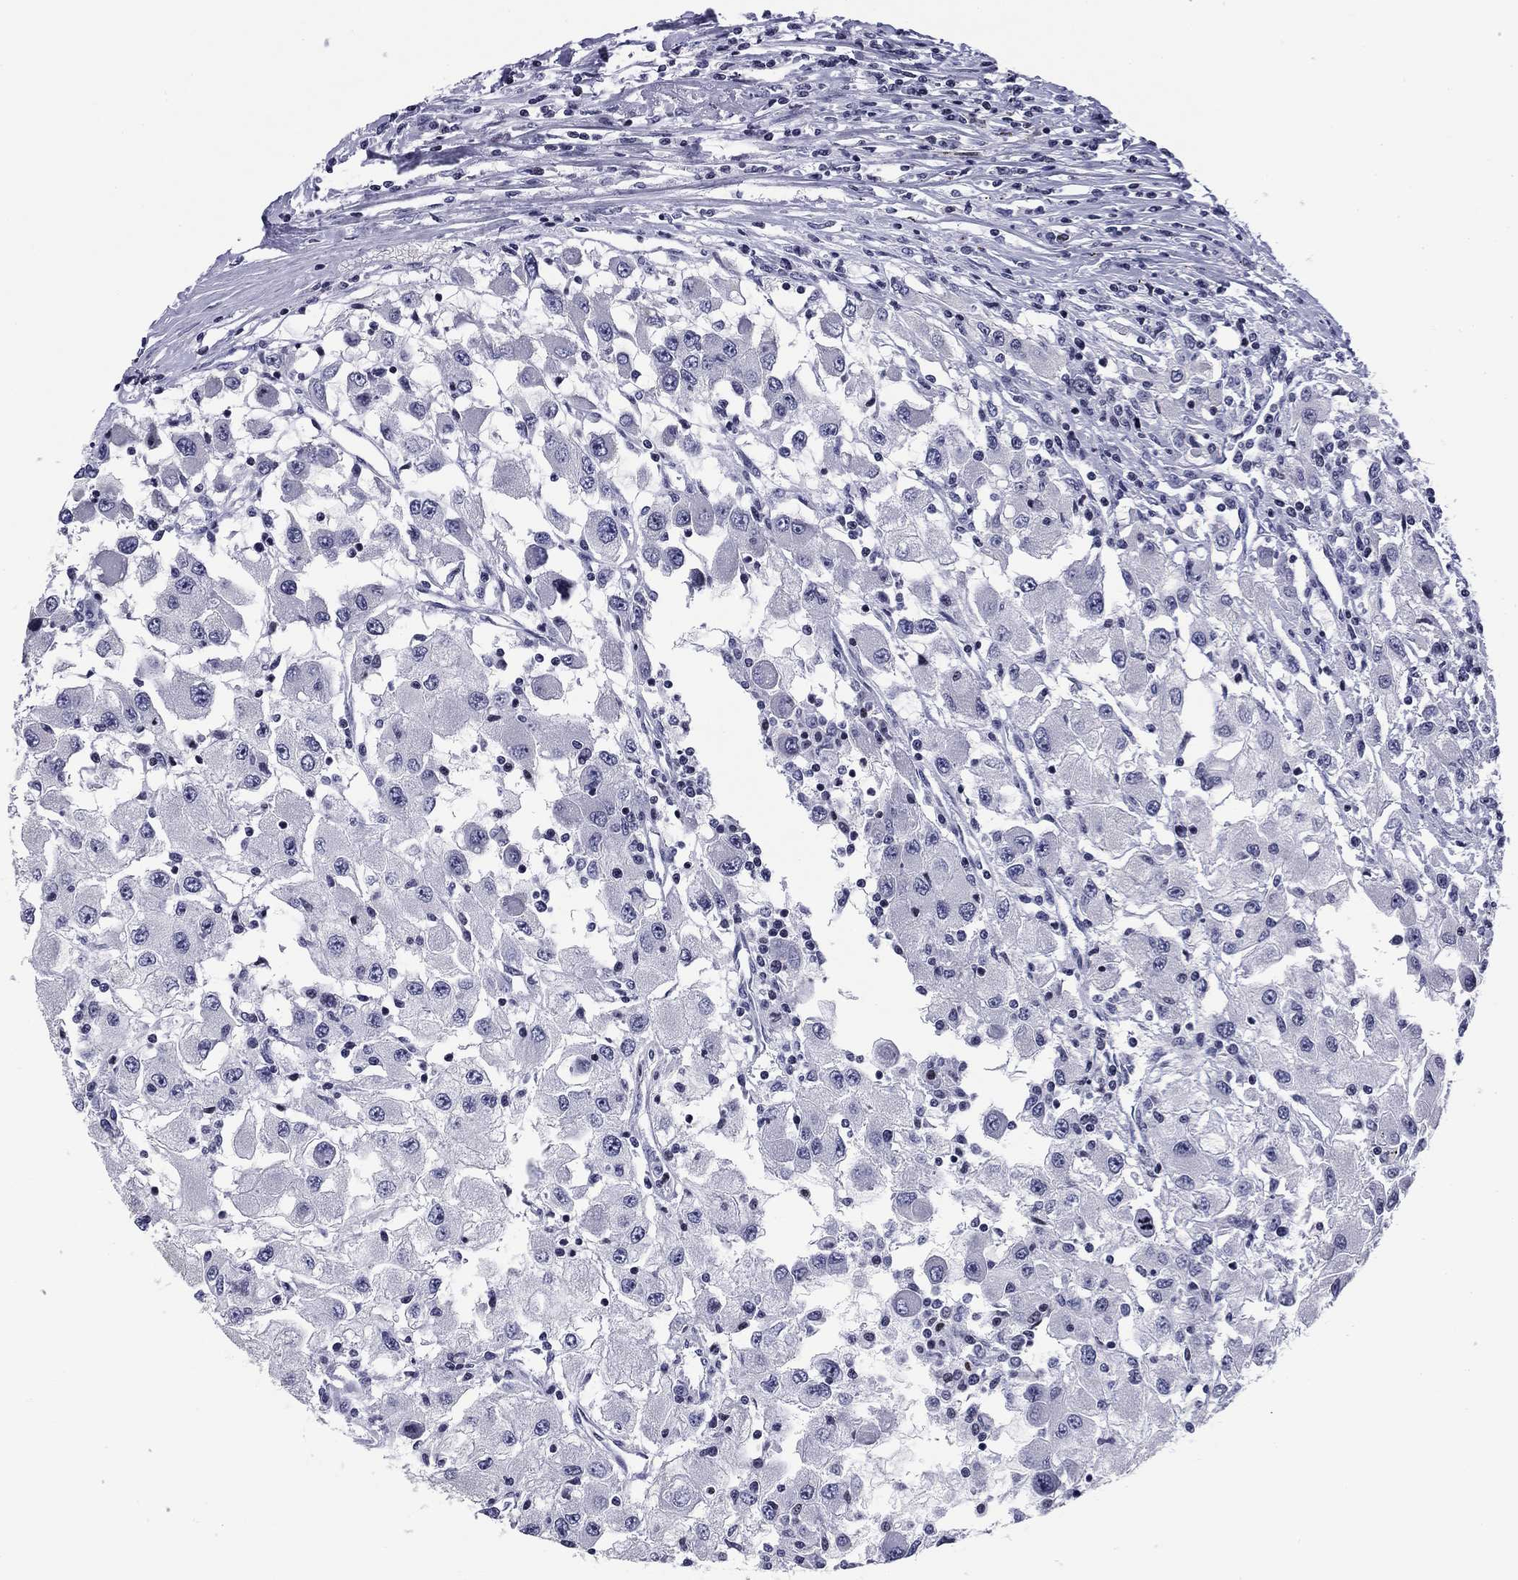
{"staining": {"intensity": "negative", "quantity": "none", "location": "none"}, "tissue": "renal cancer", "cell_type": "Tumor cells", "image_type": "cancer", "snomed": [{"axis": "morphology", "description": "Adenocarcinoma, NOS"}, {"axis": "topography", "description": "Kidney"}], "caption": "An immunohistochemistry image of renal adenocarcinoma is shown. There is no staining in tumor cells of renal adenocarcinoma.", "gene": "CCDC144A", "patient": {"sex": "female", "age": 67}}